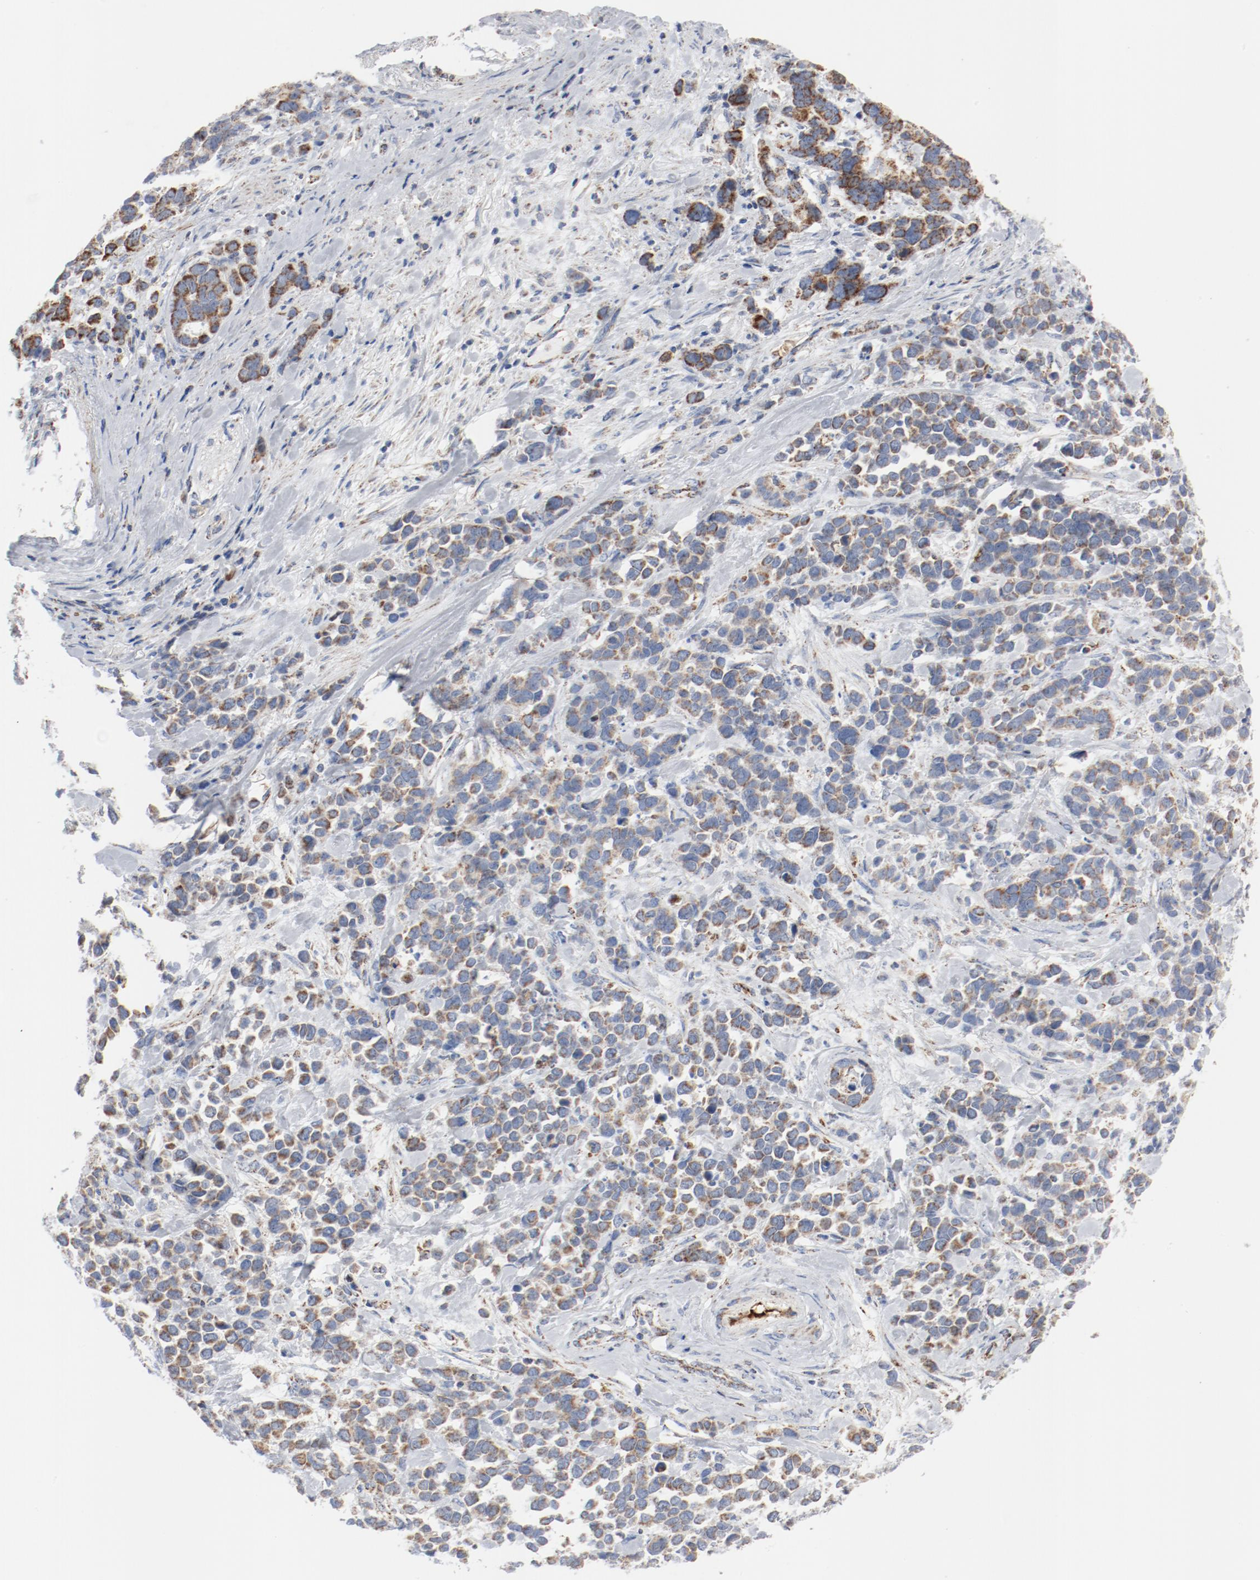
{"staining": {"intensity": "moderate", "quantity": ">75%", "location": "cytoplasmic/membranous"}, "tissue": "stomach cancer", "cell_type": "Tumor cells", "image_type": "cancer", "snomed": [{"axis": "morphology", "description": "Adenocarcinoma, NOS"}, {"axis": "topography", "description": "Stomach, upper"}], "caption": "Tumor cells display moderate cytoplasmic/membranous staining in about >75% of cells in adenocarcinoma (stomach). (brown staining indicates protein expression, while blue staining denotes nuclei).", "gene": "NDUFB8", "patient": {"sex": "male", "age": 71}}